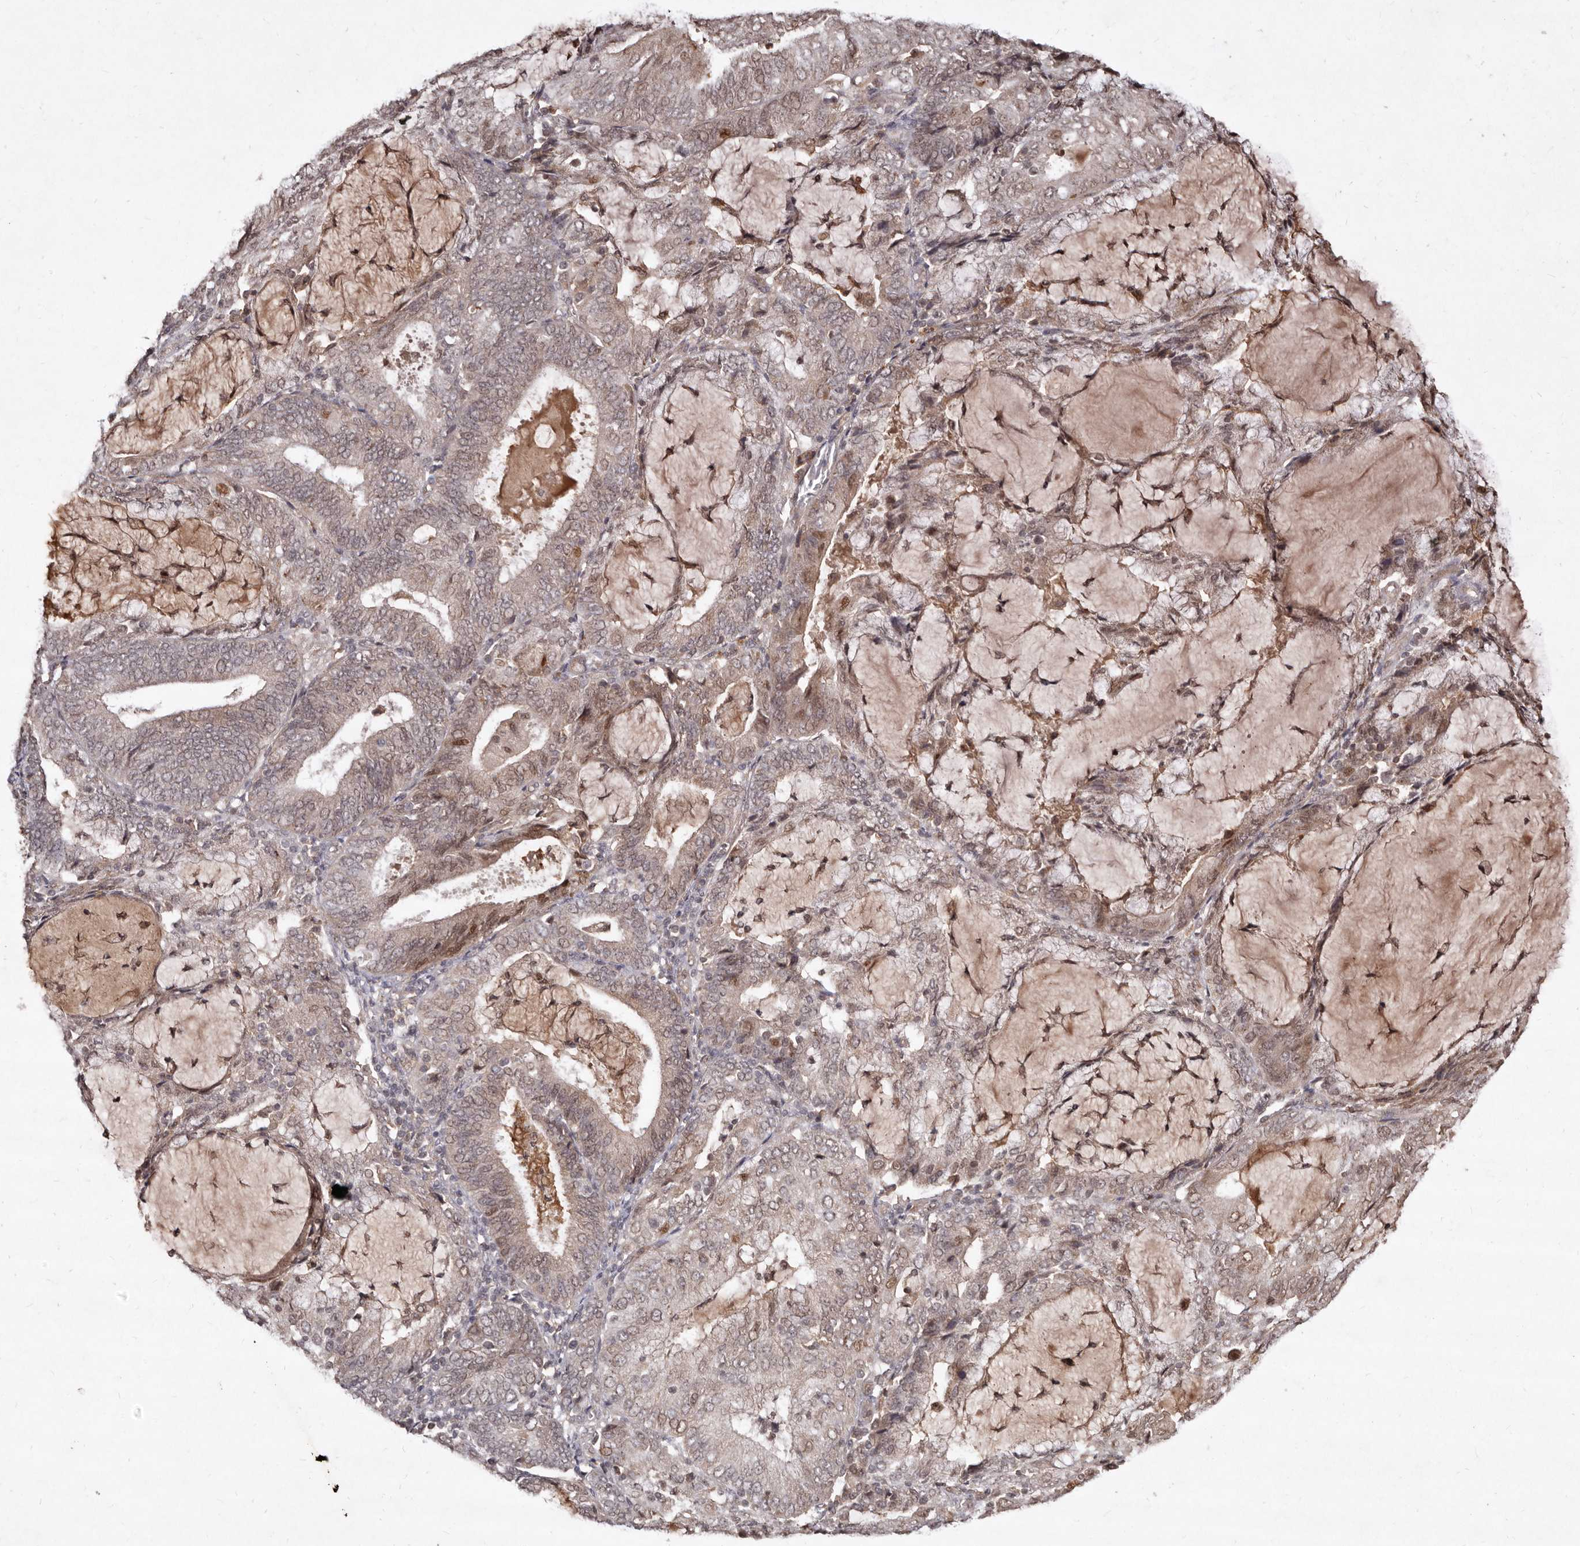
{"staining": {"intensity": "weak", "quantity": "25%-75%", "location": "cytoplasmic/membranous,nuclear"}, "tissue": "endometrial cancer", "cell_type": "Tumor cells", "image_type": "cancer", "snomed": [{"axis": "morphology", "description": "Adenocarcinoma, NOS"}, {"axis": "topography", "description": "Endometrium"}], "caption": "High-power microscopy captured an immunohistochemistry (IHC) micrograph of endometrial cancer (adenocarcinoma), revealing weak cytoplasmic/membranous and nuclear positivity in approximately 25%-75% of tumor cells.", "gene": "LCORL", "patient": {"sex": "female", "age": 81}}